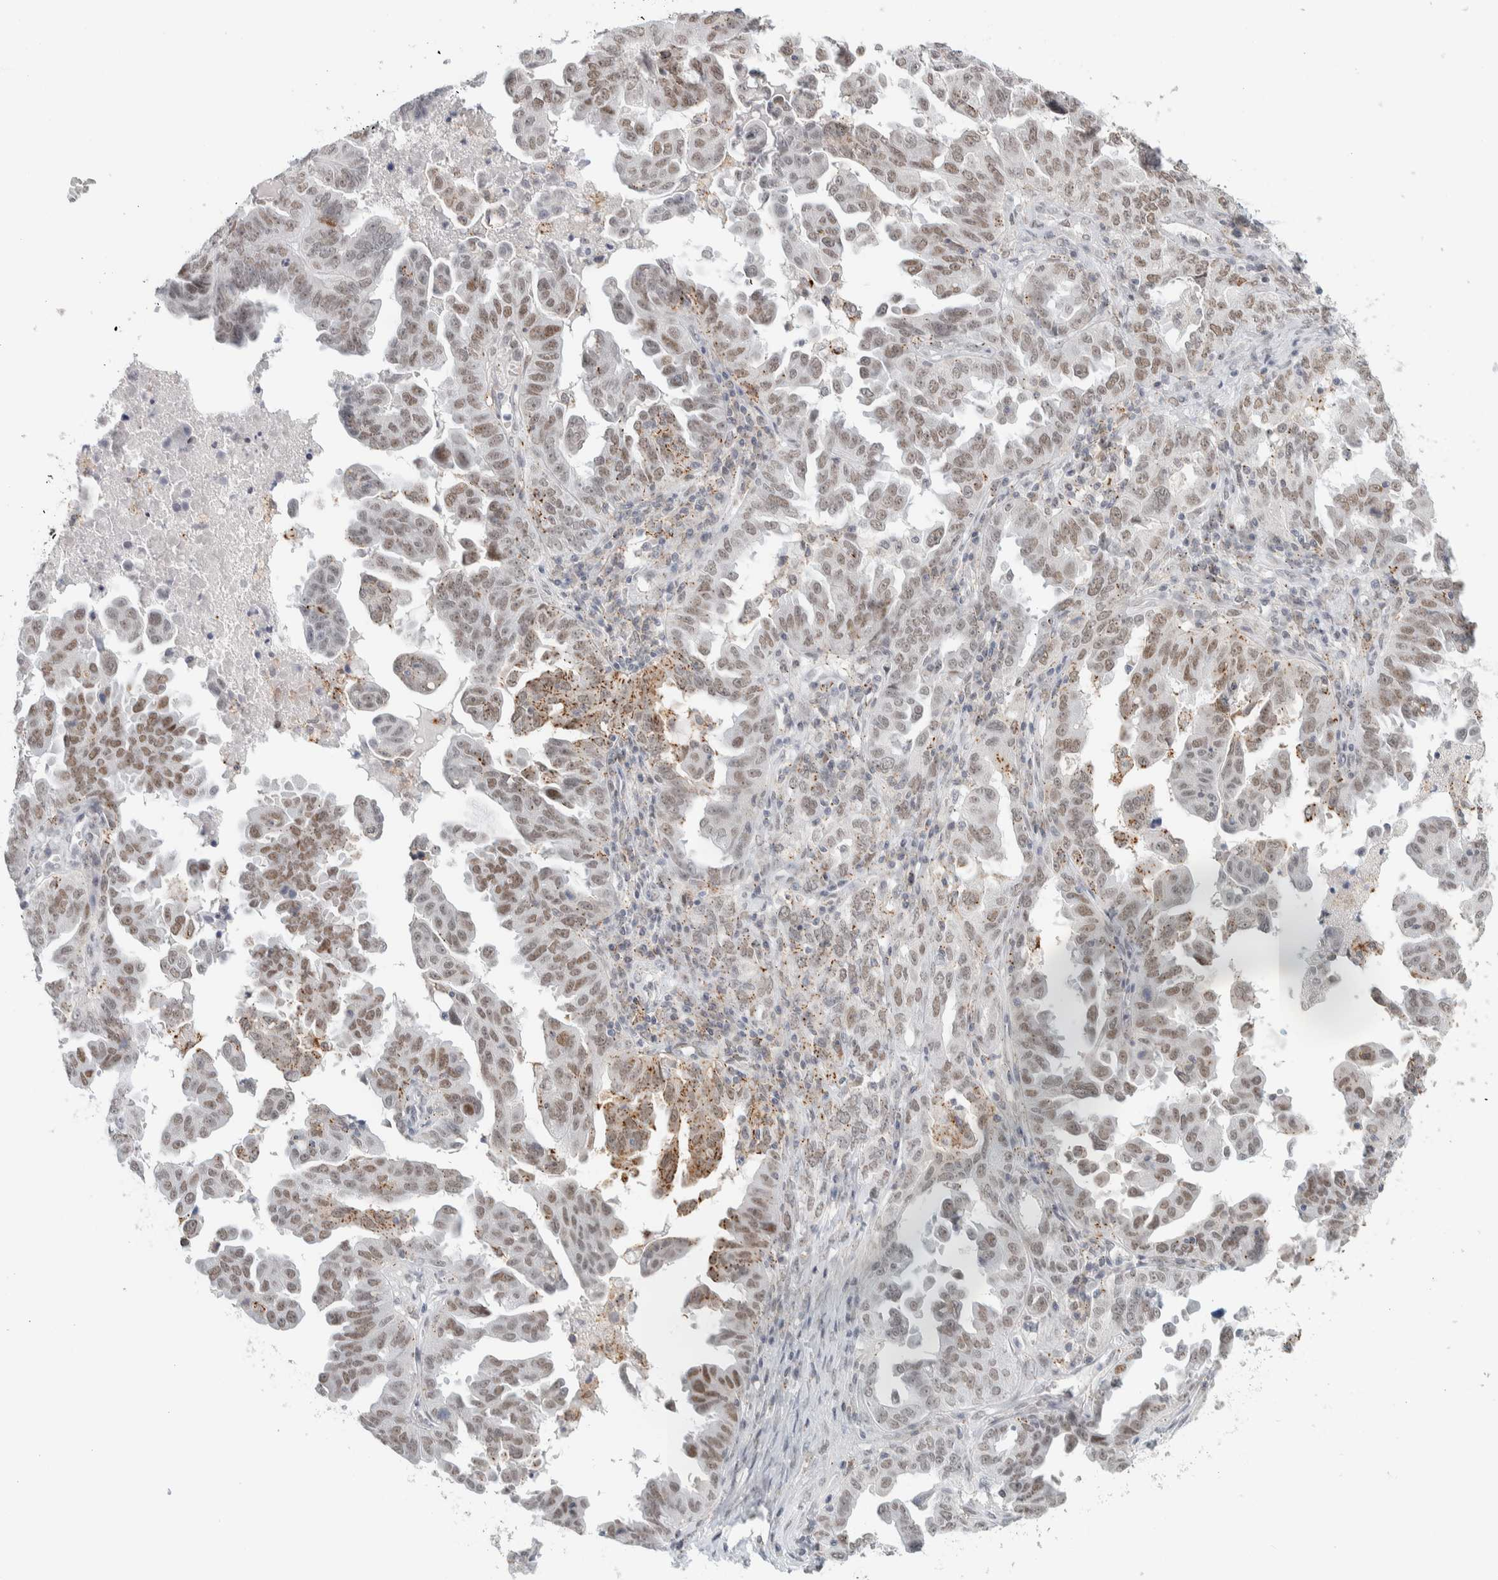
{"staining": {"intensity": "weak", "quantity": "25%-75%", "location": "cytoplasmic/membranous,nuclear"}, "tissue": "ovarian cancer", "cell_type": "Tumor cells", "image_type": "cancer", "snomed": [{"axis": "morphology", "description": "Carcinoma, endometroid"}, {"axis": "topography", "description": "Ovary"}], "caption": "Immunohistochemistry staining of endometroid carcinoma (ovarian), which shows low levels of weak cytoplasmic/membranous and nuclear staining in about 25%-75% of tumor cells indicating weak cytoplasmic/membranous and nuclear protein expression. The staining was performed using DAB (brown) for protein detection and nuclei were counterstained in hematoxylin (blue).", "gene": "CDH17", "patient": {"sex": "female", "age": 62}}